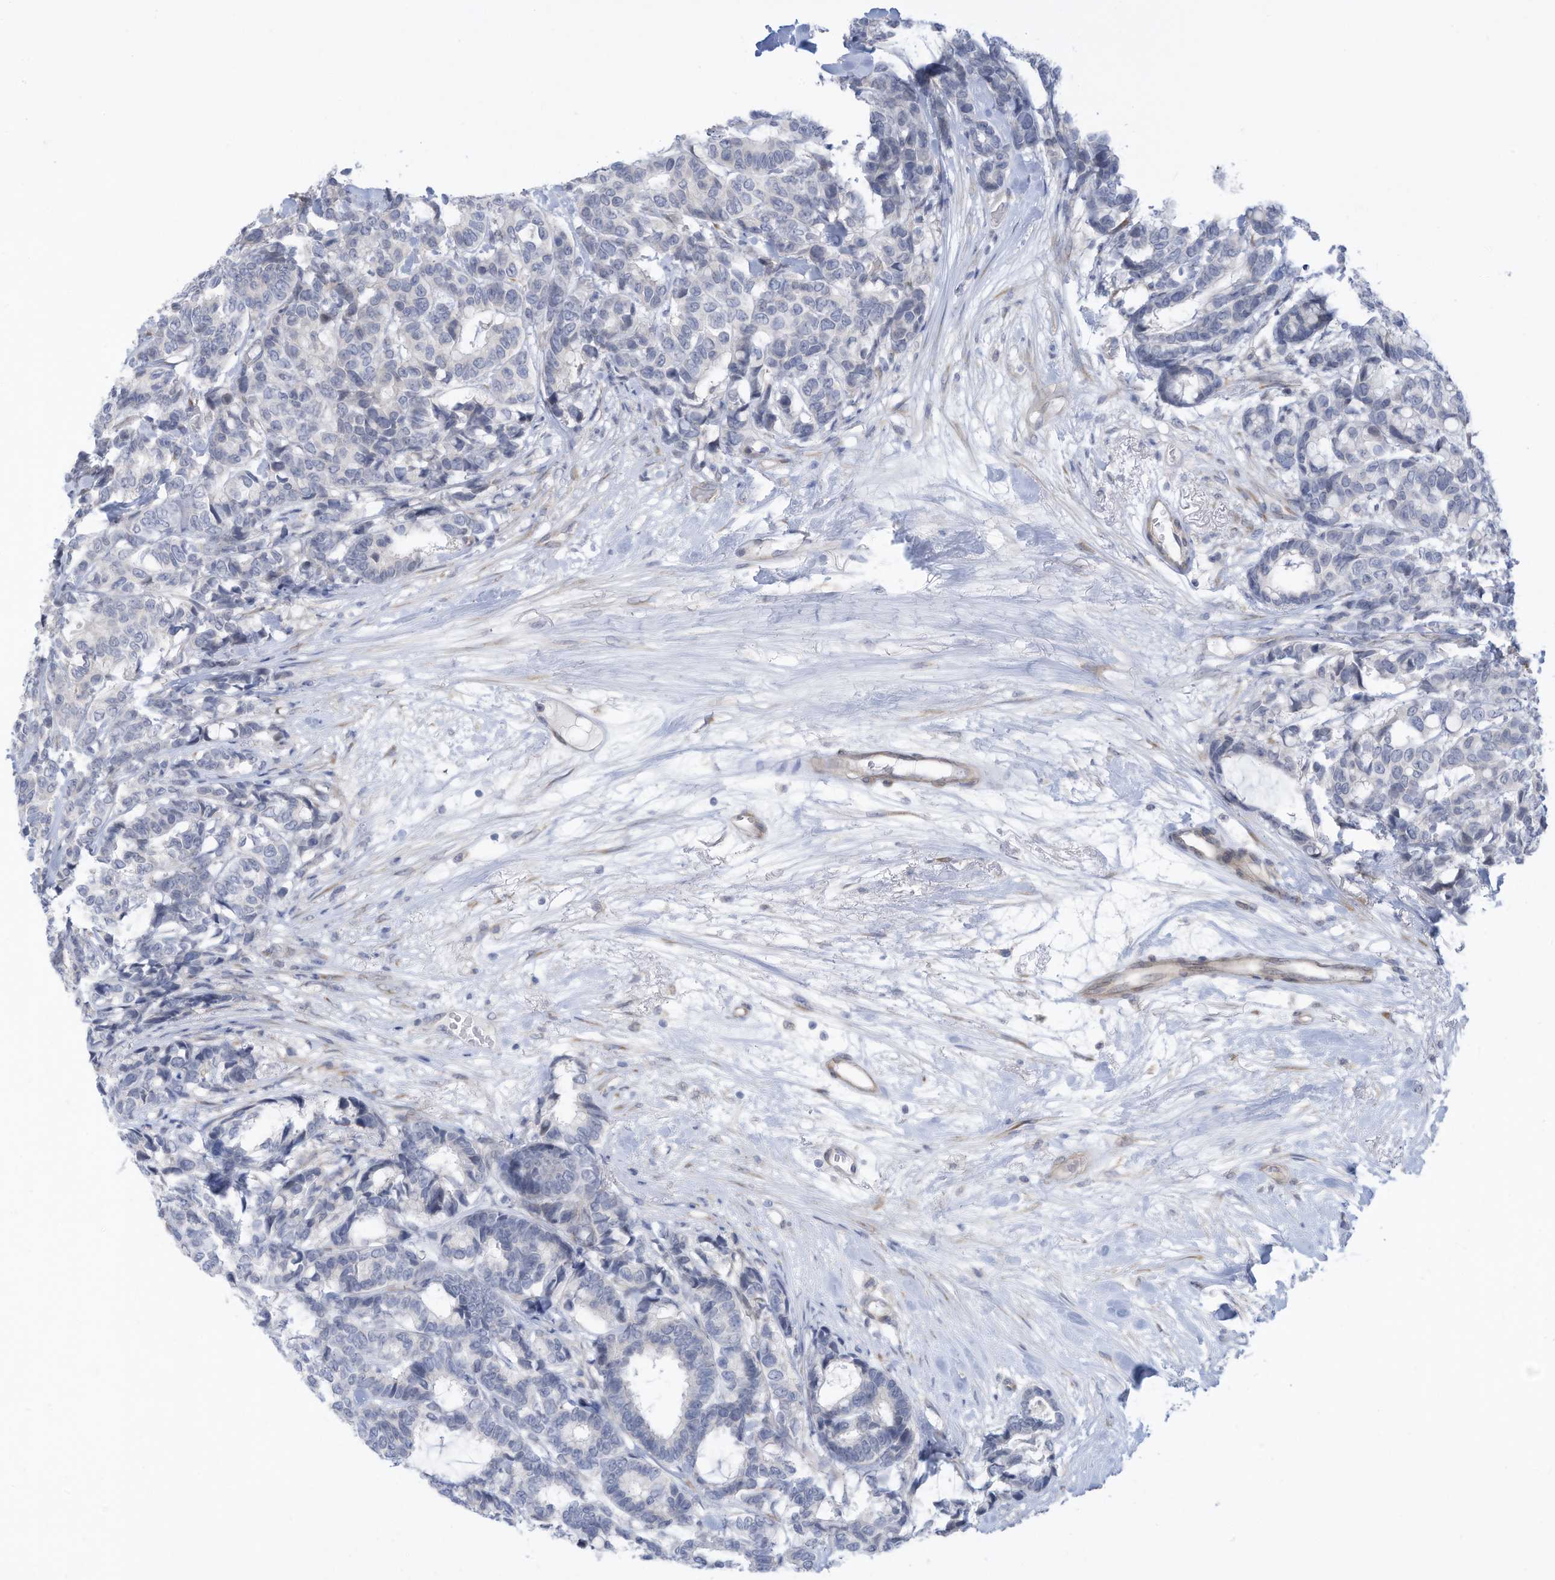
{"staining": {"intensity": "negative", "quantity": "none", "location": "none"}, "tissue": "breast cancer", "cell_type": "Tumor cells", "image_type": "cancer", "snomed": [{"axis": "morphology", "description": "Duct carcinoma"}, {"axis": "topography", "description": "Breast"}], "caption": "Immunohistochemistry histopathology image of neoplastic tissue: breast cancer (infiltrating ductal carcinoma) stained with DAB displays no significant protein positivity in tumor cells.", "gene": "ZNF292", "patient": {"sex": "female", "age": 87}}